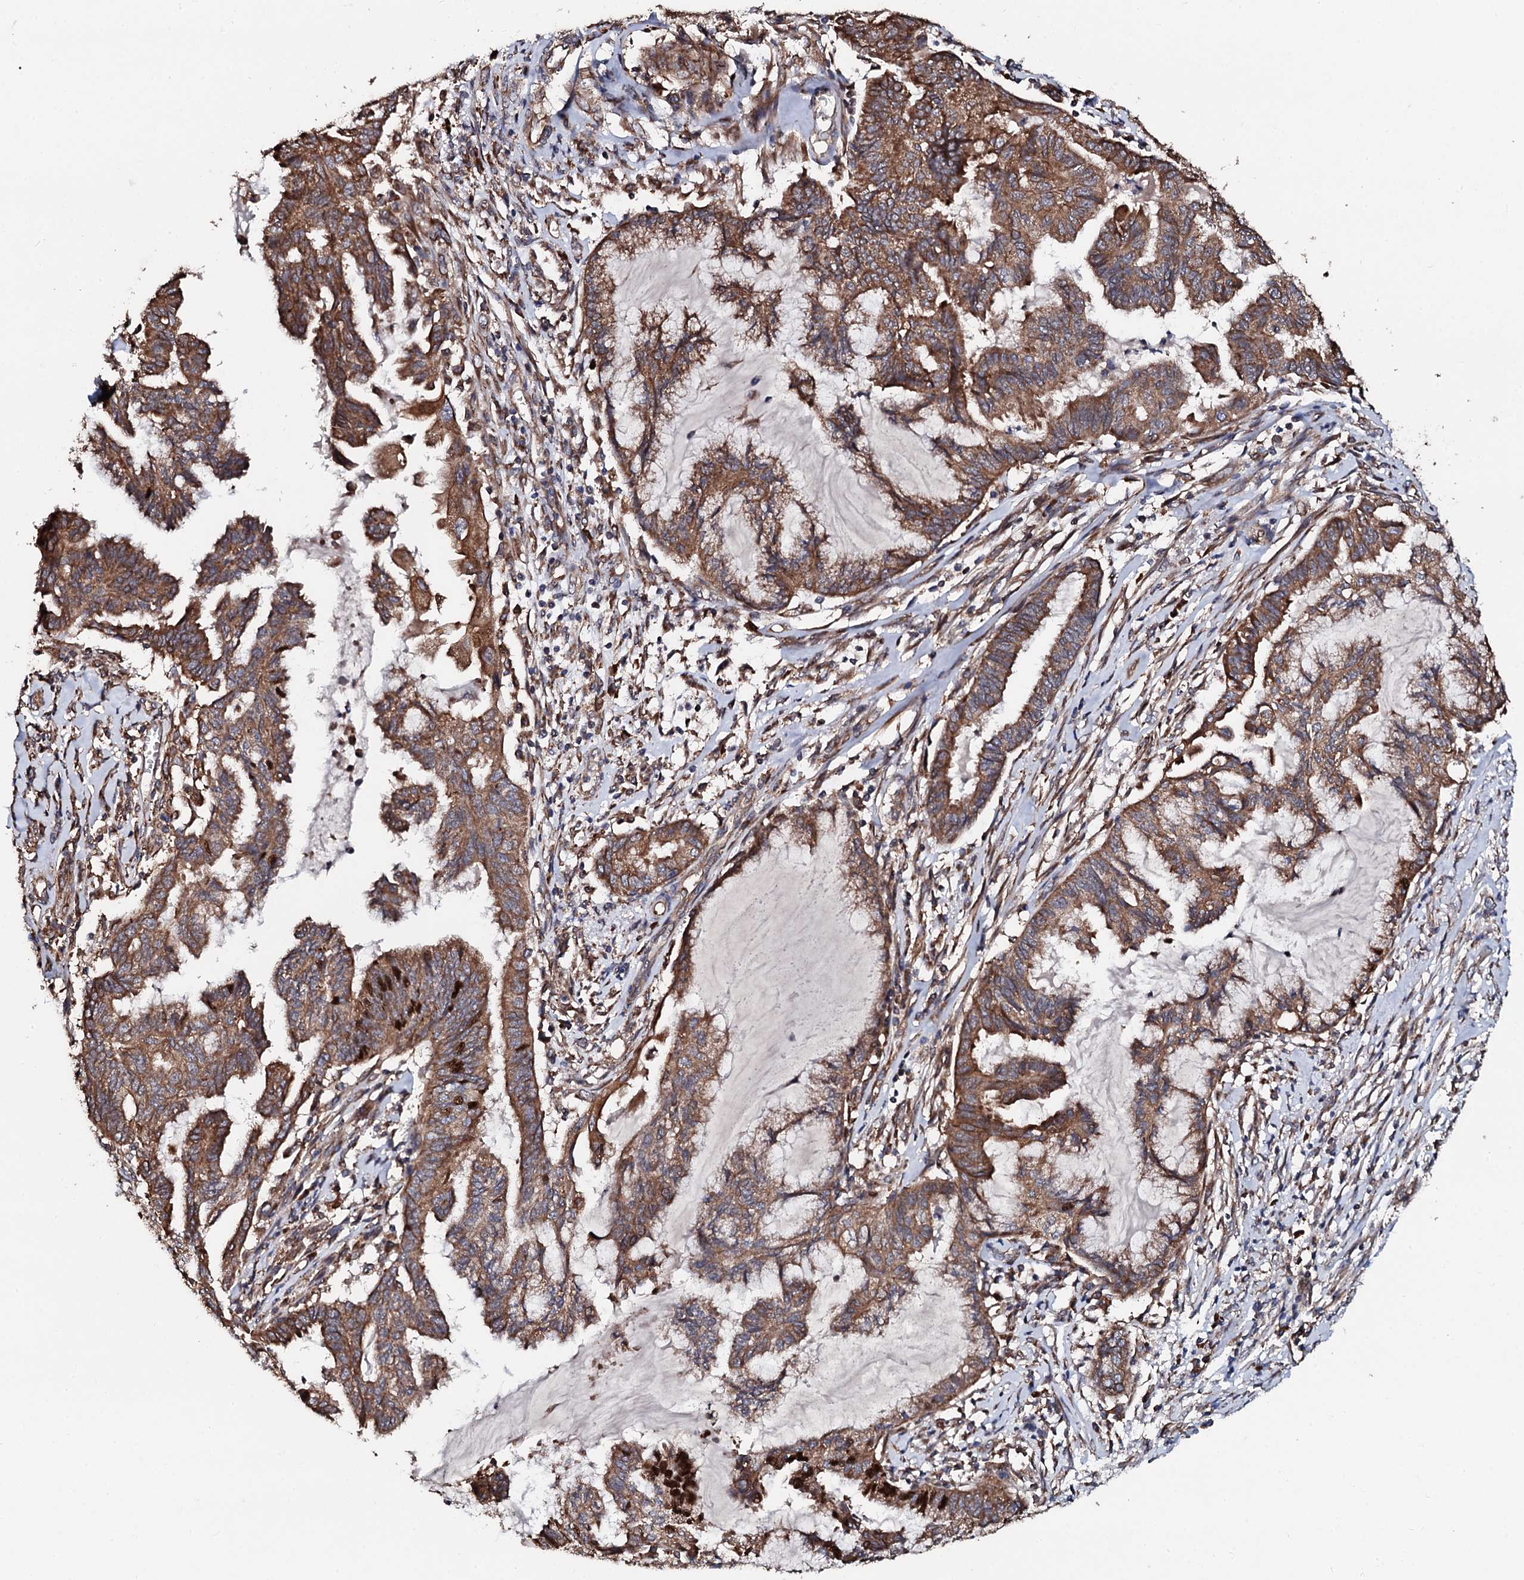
{"staining": {"intensity": "moderate", "quantity": ">75%", "location": "cytoplasmic/membranous"}, "tissue": "endometrial cancer", "cell_type": "Tumor cells", "image_type": "cancer", "snomed": [{"axis": "morphology", "description": "Adenocarcinoma, NOS"}, {"axis": "topography", "description": "Endometrium"}], "caption": "IHC micrograph of endometrial cancer stained for a protein (brown), which displays medium levels of moderate cytoplasmic/membranous expression in about >75% of tumor cells.", "gene": "CKAP5", "patient": {"sex": "female", "age": 86}}